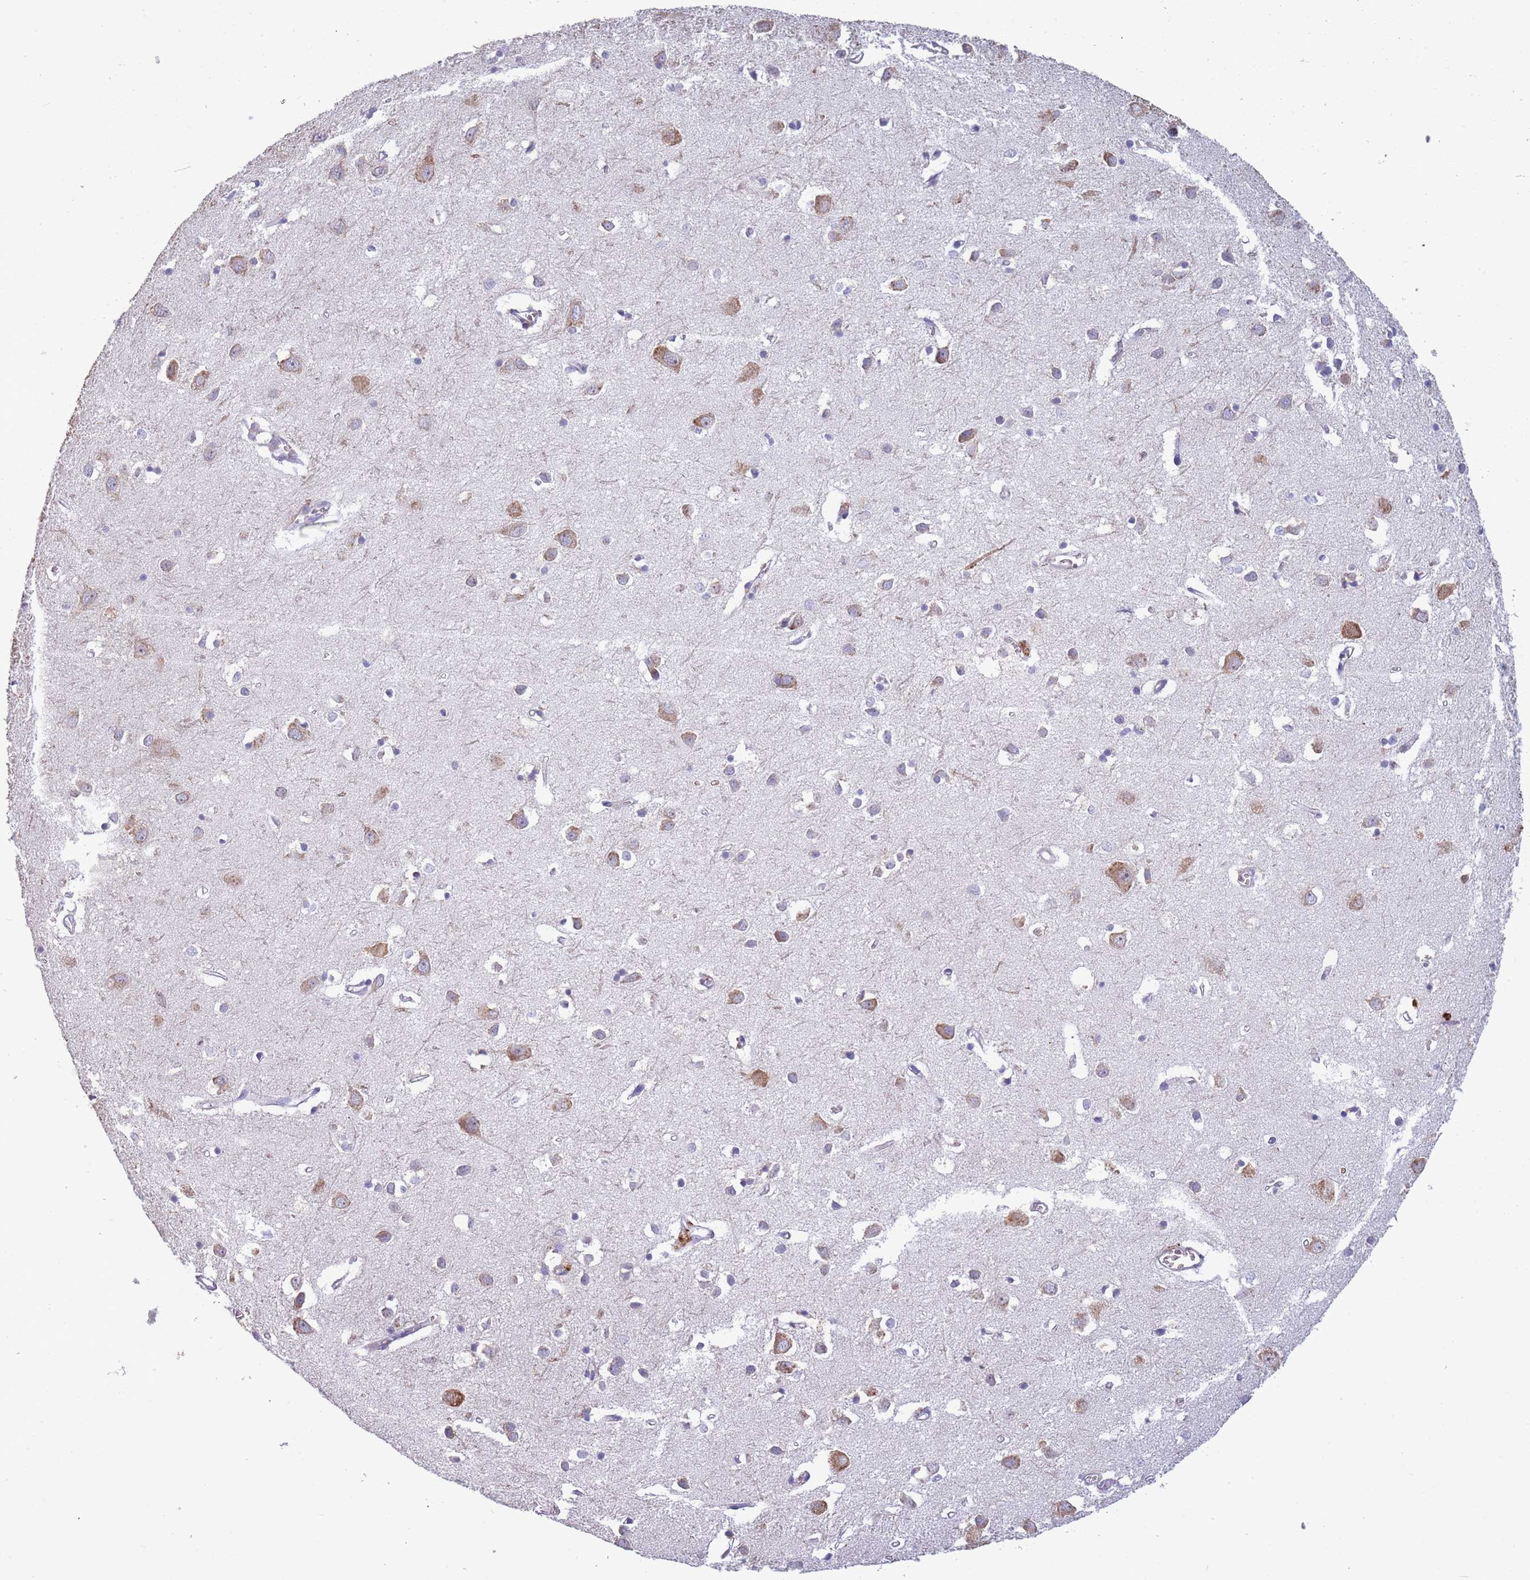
{"staining": {"intensity": "negative", "quantity": "none", "location": "none"}, "tissue": "cerebral cortex", "cell_type": "Endothelial cells", "image_type": "normal", "snomed": [{"axis": "morphology", "description": "Normal tissue, NOS"}, {"axis": "topography", "description": "Cerebral cortex"}], "caption": "This is an immunohistochemistry micrograph of benign cerebral cortex. There is no expression in endothelial cells.", "gene": "NDUFAF6", "patient": {"sex": "female", "age": 64}}